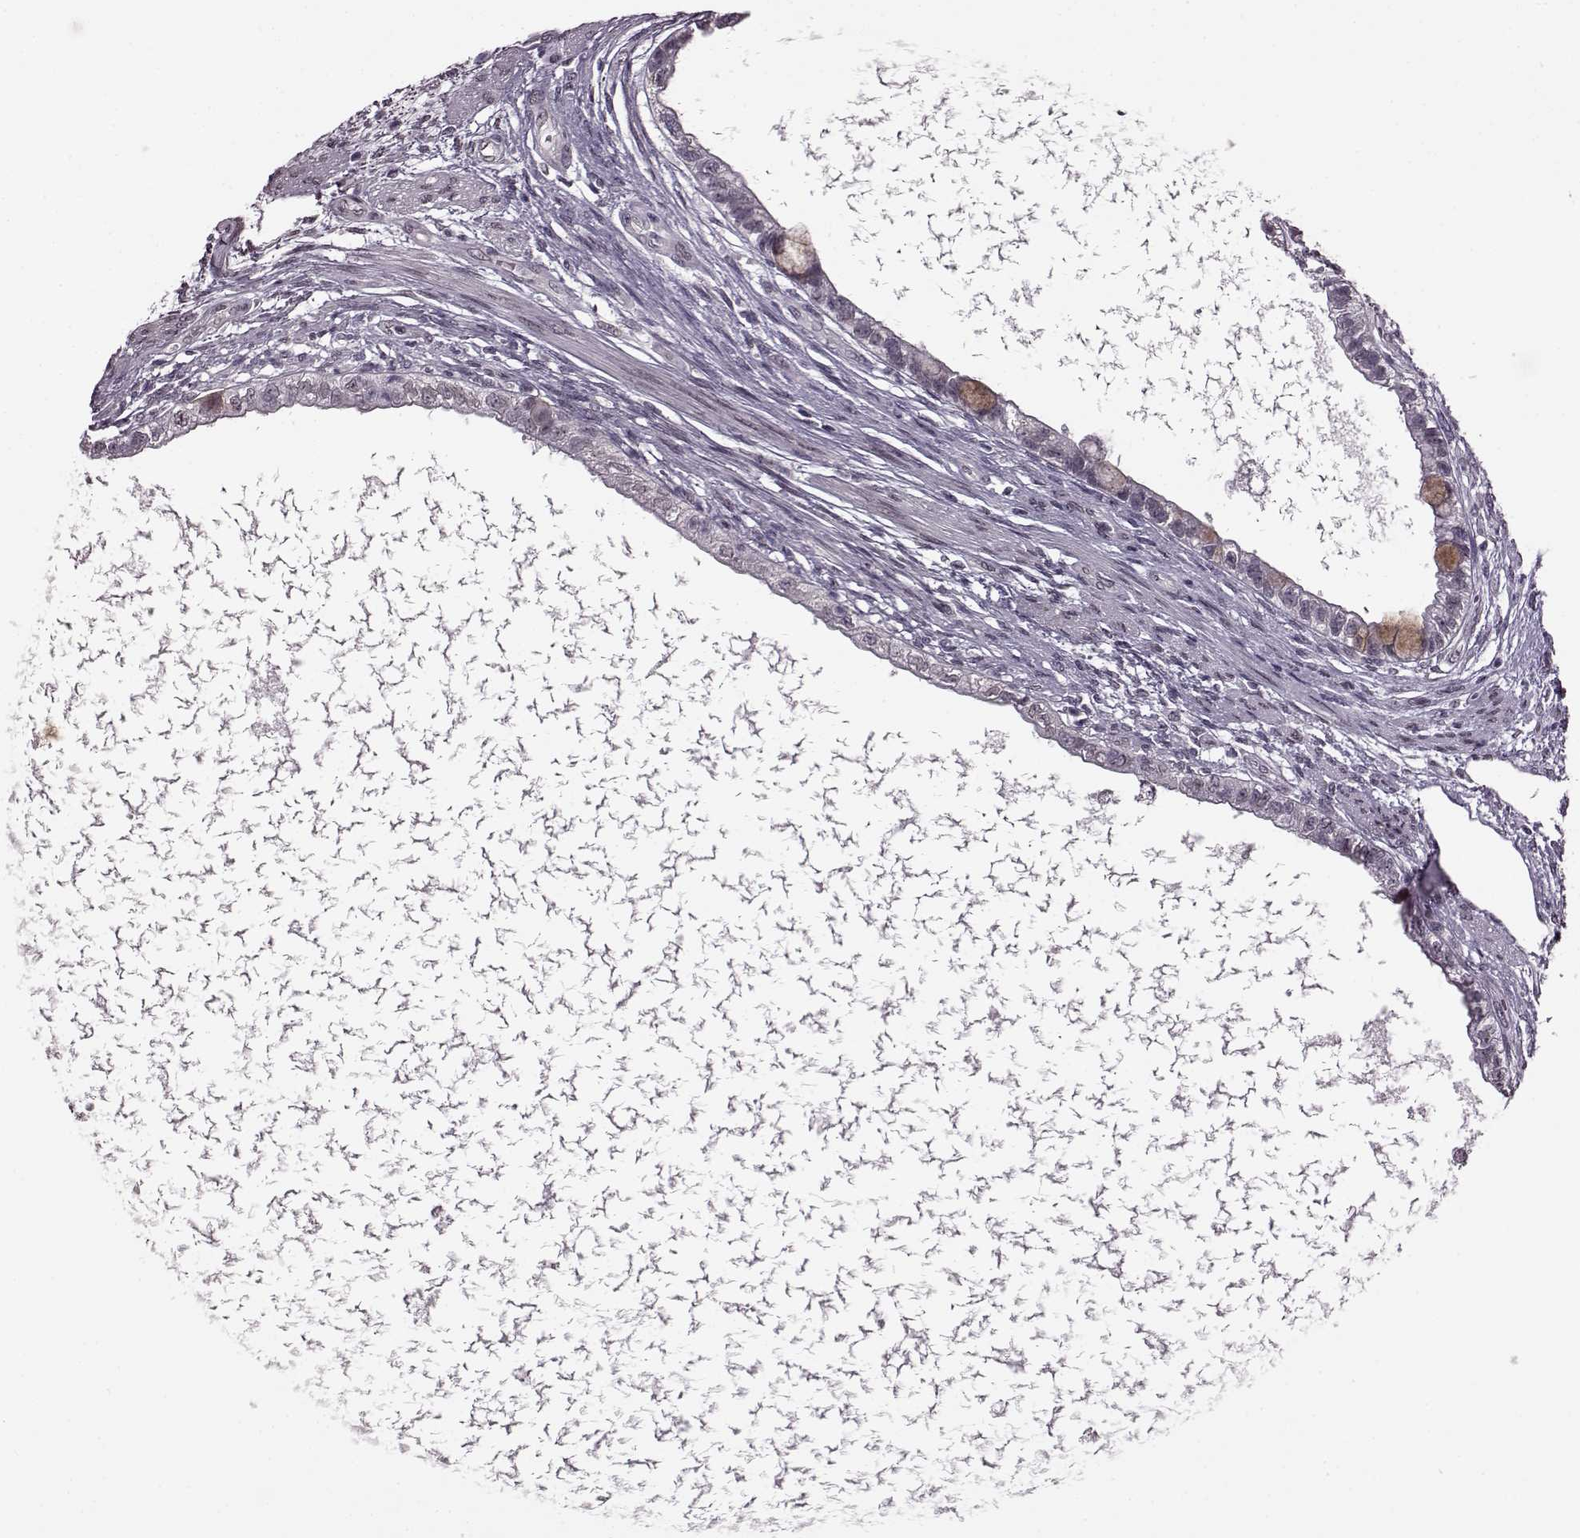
{"staining": {"intensity": "negative", "quantity": "none", "location": "none"}, "tissue": "testis cancer", "cell_type": "Tumor cells", "image_type": "cancer", "snomed": [{"axis": "morphology", "description": "Carcinoma, Embryonal, NOS"}, {"axis": "topography", "description": "Testis"}], "caption": "A histopathology image of embryonal carcinoma (testis) stained for a protein reveals no brown staining in tumor cells.", "gene": "STX1B", "patient": {"sex": "male", "age": 26}}